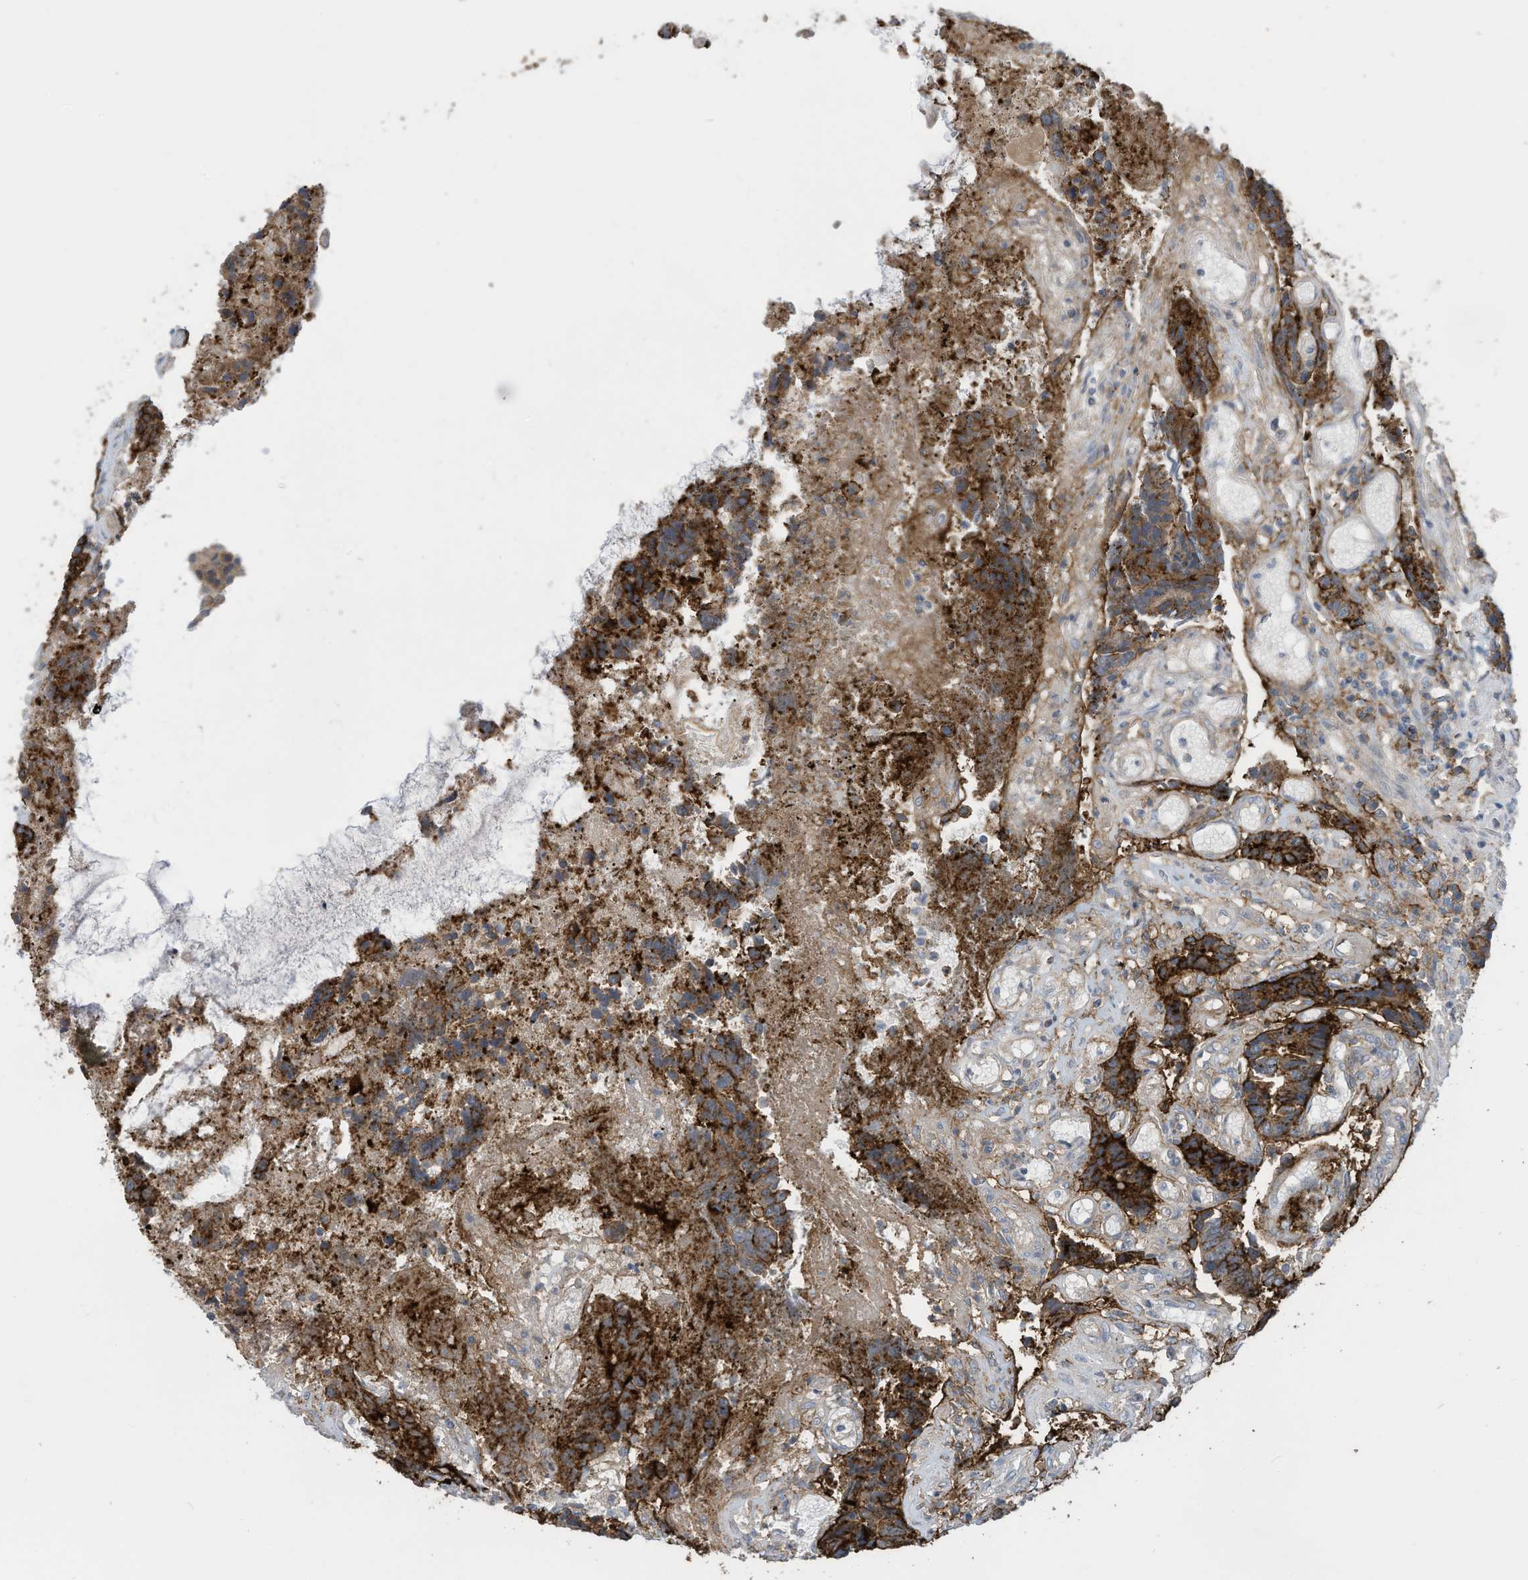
{"staining": {"intensity": "strong", "quantity": ">75%", "location": "cytoplasmic/membranous"}, "tissue": "colorectal cancer", "cell_type": "Tumor cells", "image_type": "cancer", "snomed": [{"axis": "morphology", "description": "Adenocarcinoma, NOS"}, {"axis": "topography", "description": "Rectum"}], "caption": "Approximately >75% of tumor cells in colorectal cancer (adenocarcinoma) show strong cytoplasmic/membranous protein expression as visualized by brown immunohistochemical staining.", "gene": "SLC1A5", "patient": {"sex": "male", "age": 84}}